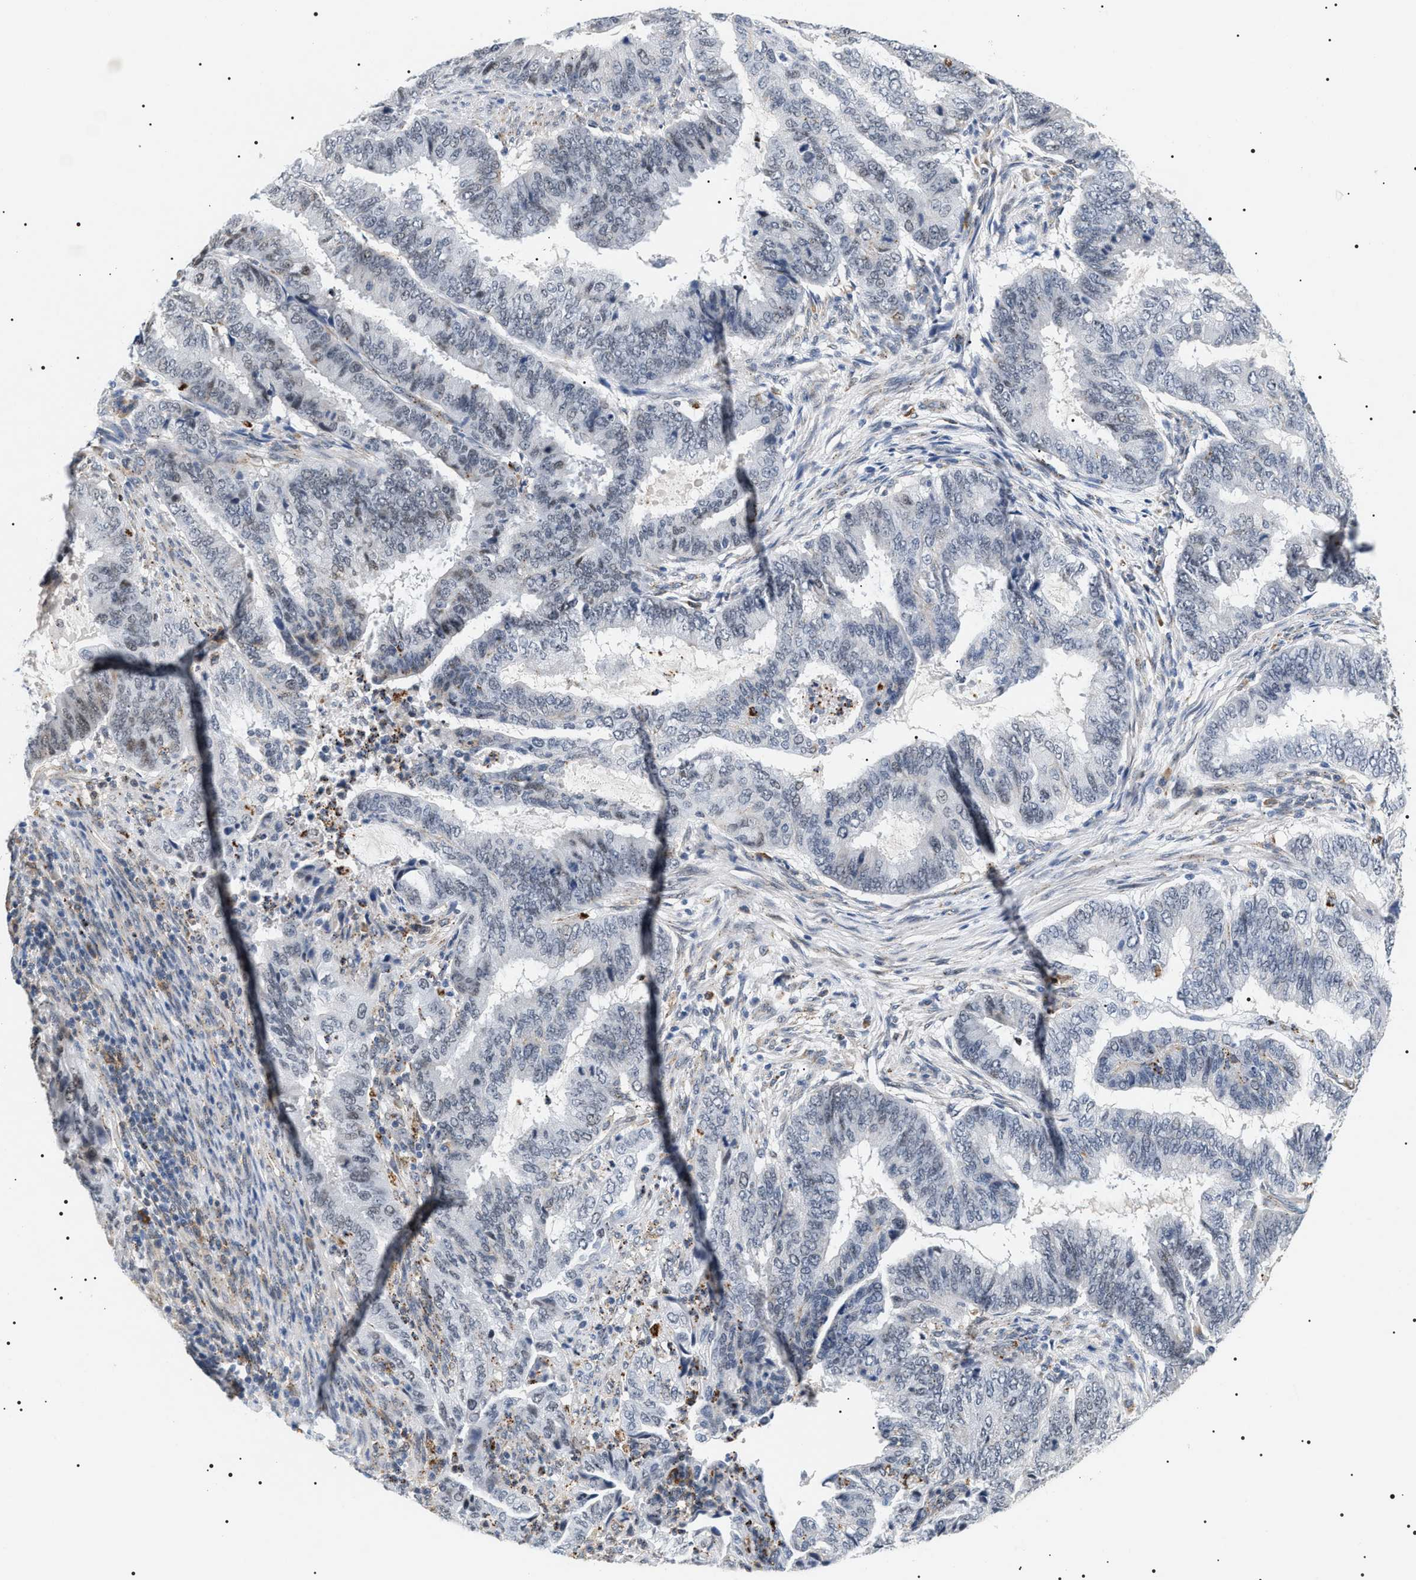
{"staining": {"intensity": "negative", "quantity": "none", "location": "none"}, "tissue": "endometrial cancer", "cell_type": "Tumor cells", "image_type": "cancer", "snomed": [{"axis": "morphology", "description": "Adenocarcinoma, NOS"}, {"axis": "topography", "description": "Endometrium"}], "caption": "Adenocarcinoma (endometrial) stained for a protein using IHC displays no staining tumor cells.", "gene": "HSD17B11", "patient": {"sex": "female", "age": 51}}